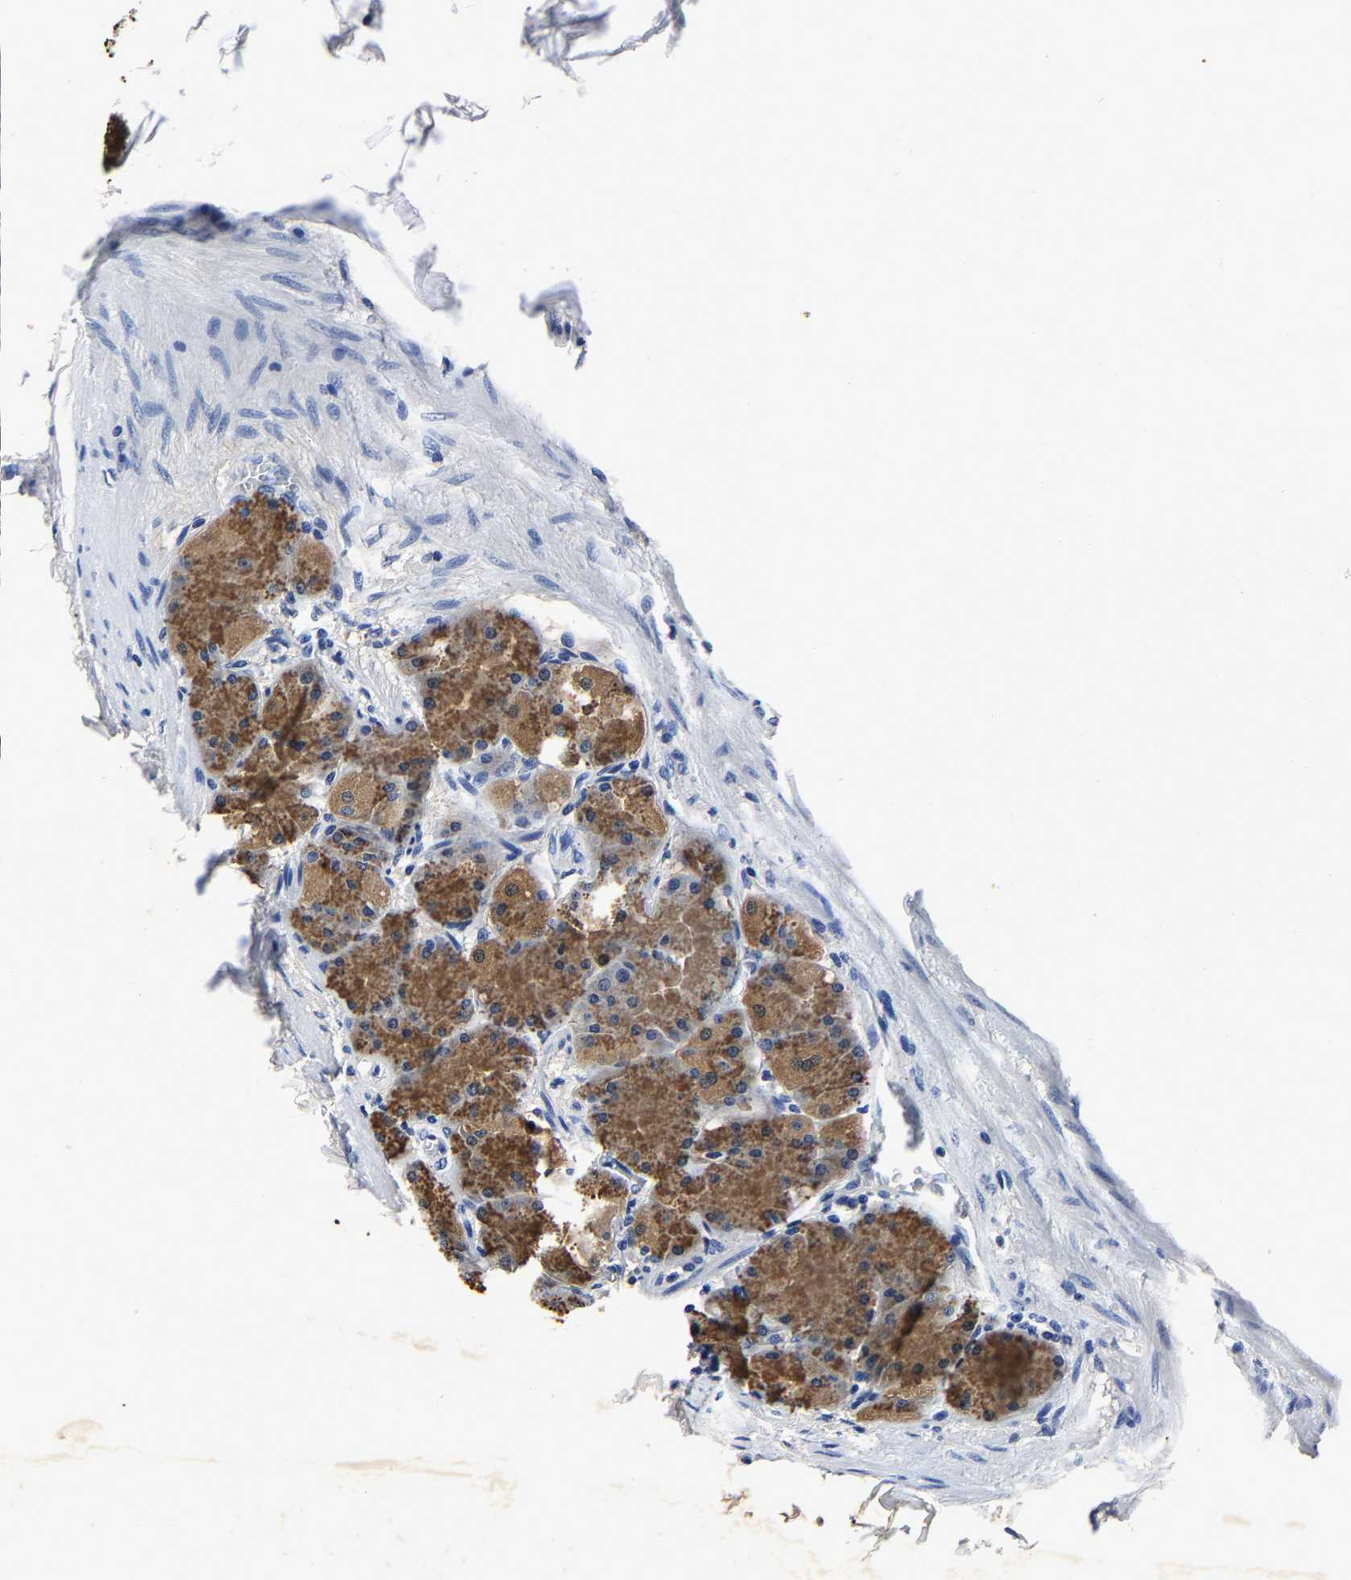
{"staining": {"intensity": "moderate", "quantity": ">75%", "location": "cytoplasmic/membranous"}, "tissue": "stomach", "cell_type": "Glandular cells", "image_type": "normal", "snomed": [{"axis": "morphology", "description": "Normal tissue, NOS"}, {"axis": "topography", "description": "Stomach, upper"}], "caption": "Protein expression analysis of benign stomach exhibits moderate cytoplasmic/membranous positivity in about >75% of glandular cells. The protein of interest is stained brown, and the nuclei are stained in blue (DAB IHC with brightfield microscopy, high magnification).", "gene": "PSPH", "patient": {"sex": "female", "age": 56}}